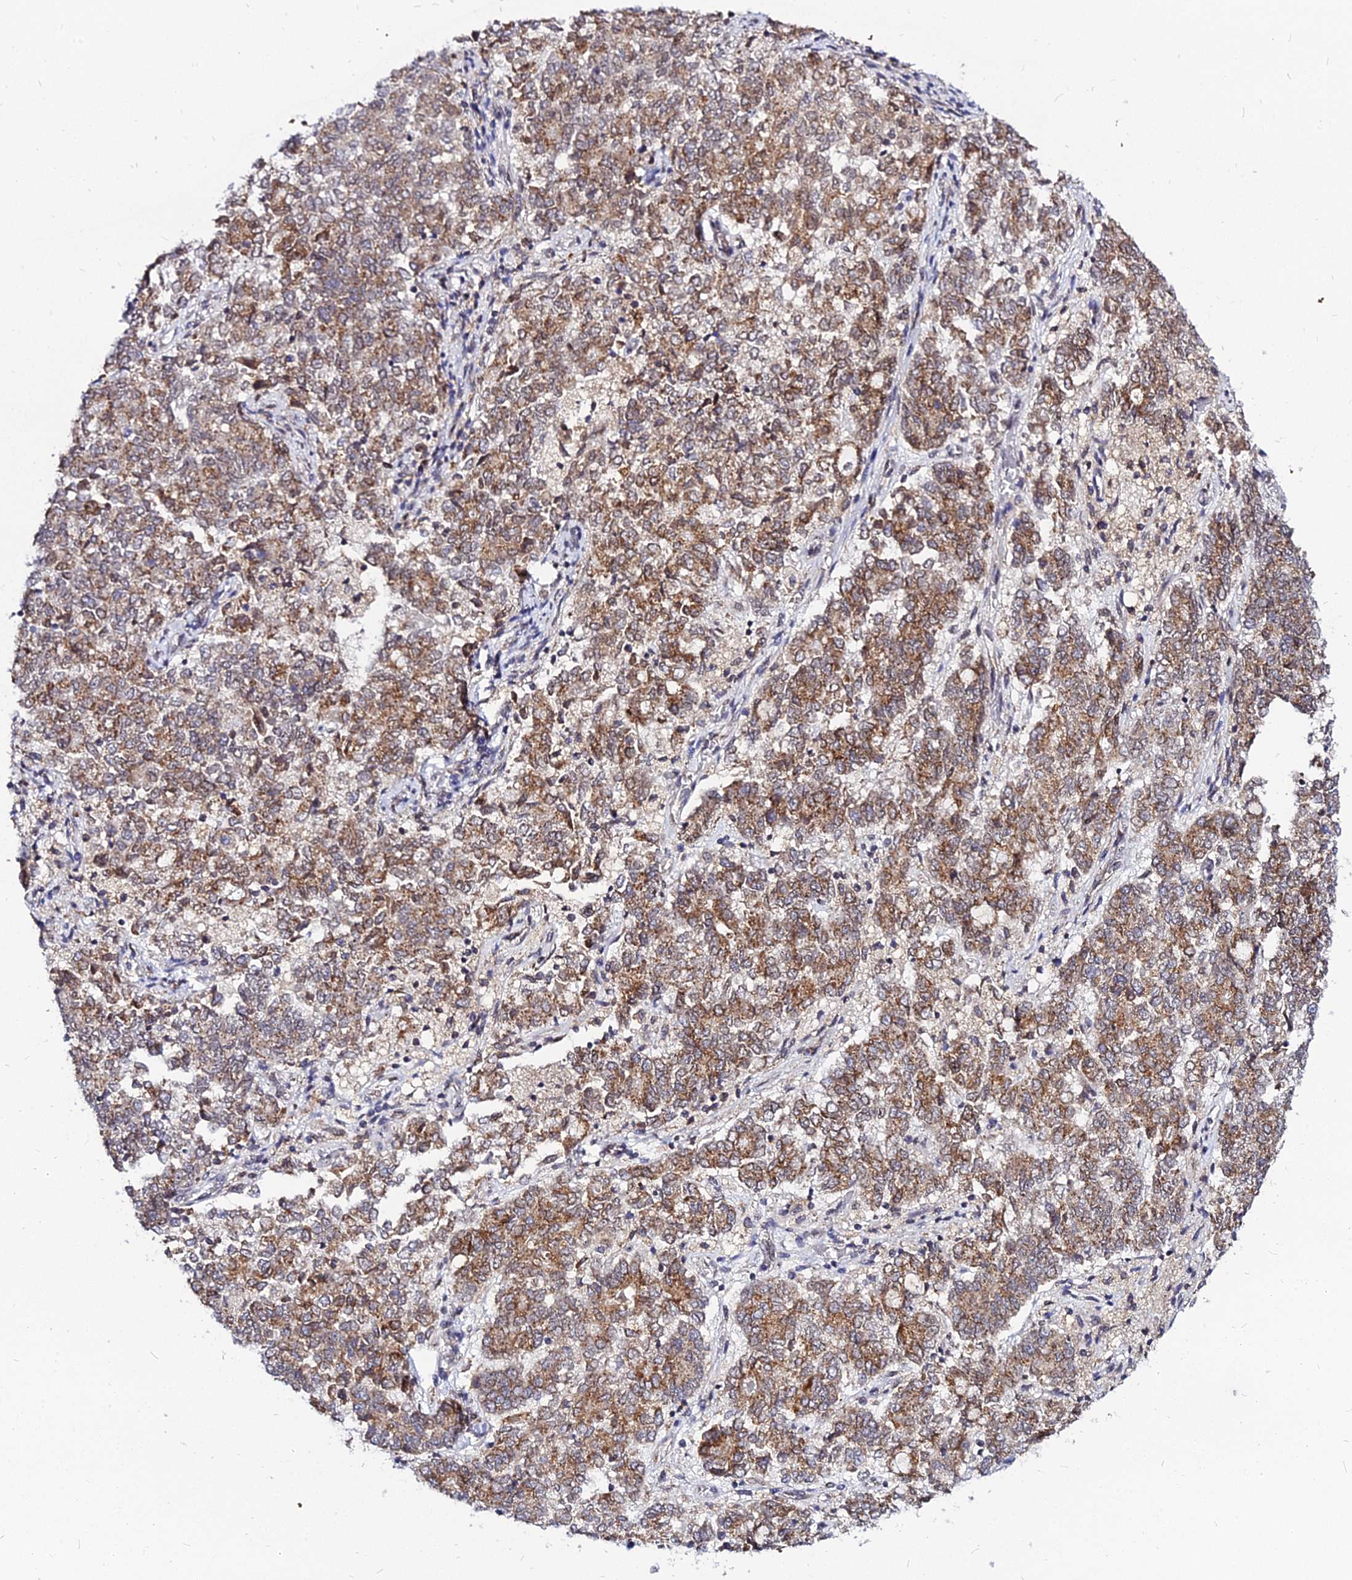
{"staining": {"intensity": "moderate", "quantity": ">75%", "location": "cytoplasmic/membranous"}, "tissue": "endometrial cancer", "cell_type": "Tumor cells", "image_type": "cancer", "snomed": [{"axis": "morphology", "description": "Adenocarcinoma, NOS"}, {"axis": "topography", "description": "Endometrium"}], "caption": "Immunohistochemistry histopathology image of neoplastic tissue: human endometrial cancer (adenocarcinoma) stained using immunohistochemistry reveals medium levels of moderate protein expression localized specifically in the cytoplasmic/membranous of tumor cells, appearing as a cytoplasmic/membranous brown color.", "gene": "RNF121", "patient": {"sex": "female", "age": 80}}